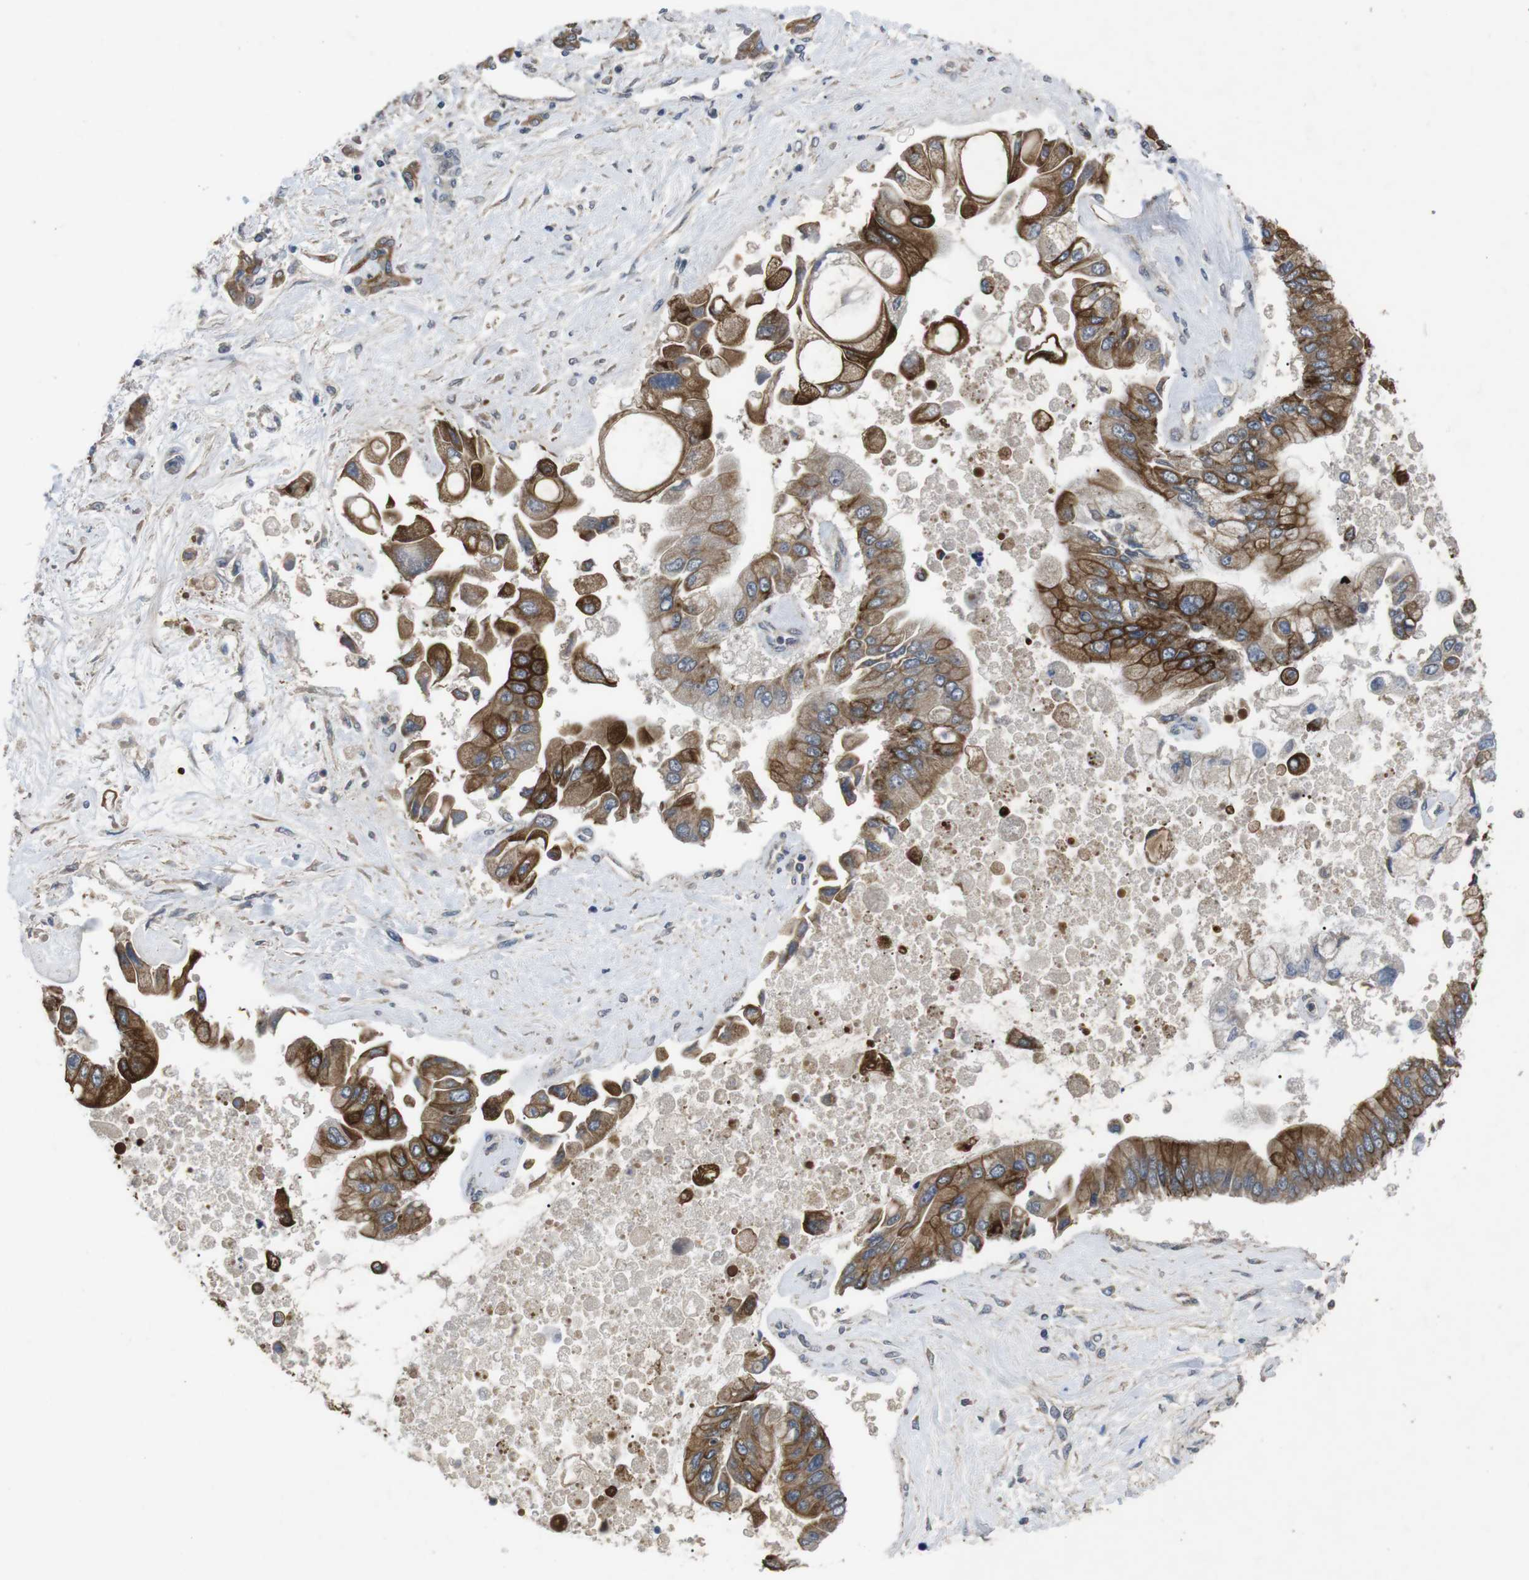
{"staining": {"intensity": "moderate", "quantity": ">75%", "location": "cytoplasmic/membranous"}, "tissue": "liver cancer", "cell_type": "Tumor cells", "image_type": "cancer", "snomed": [{"axis": "morphology", "description": "Cholangiocarcinoma"}, {"axis": "topography", "description": "Liver"}], "caption": "Protein expression analysis of human liver cancer reveals moderate cytoplasmic/membranous positivity in about >75% of tumor cells.", "gene": "ADGRL3", "patient": {"sex": "male", "age": 50}}